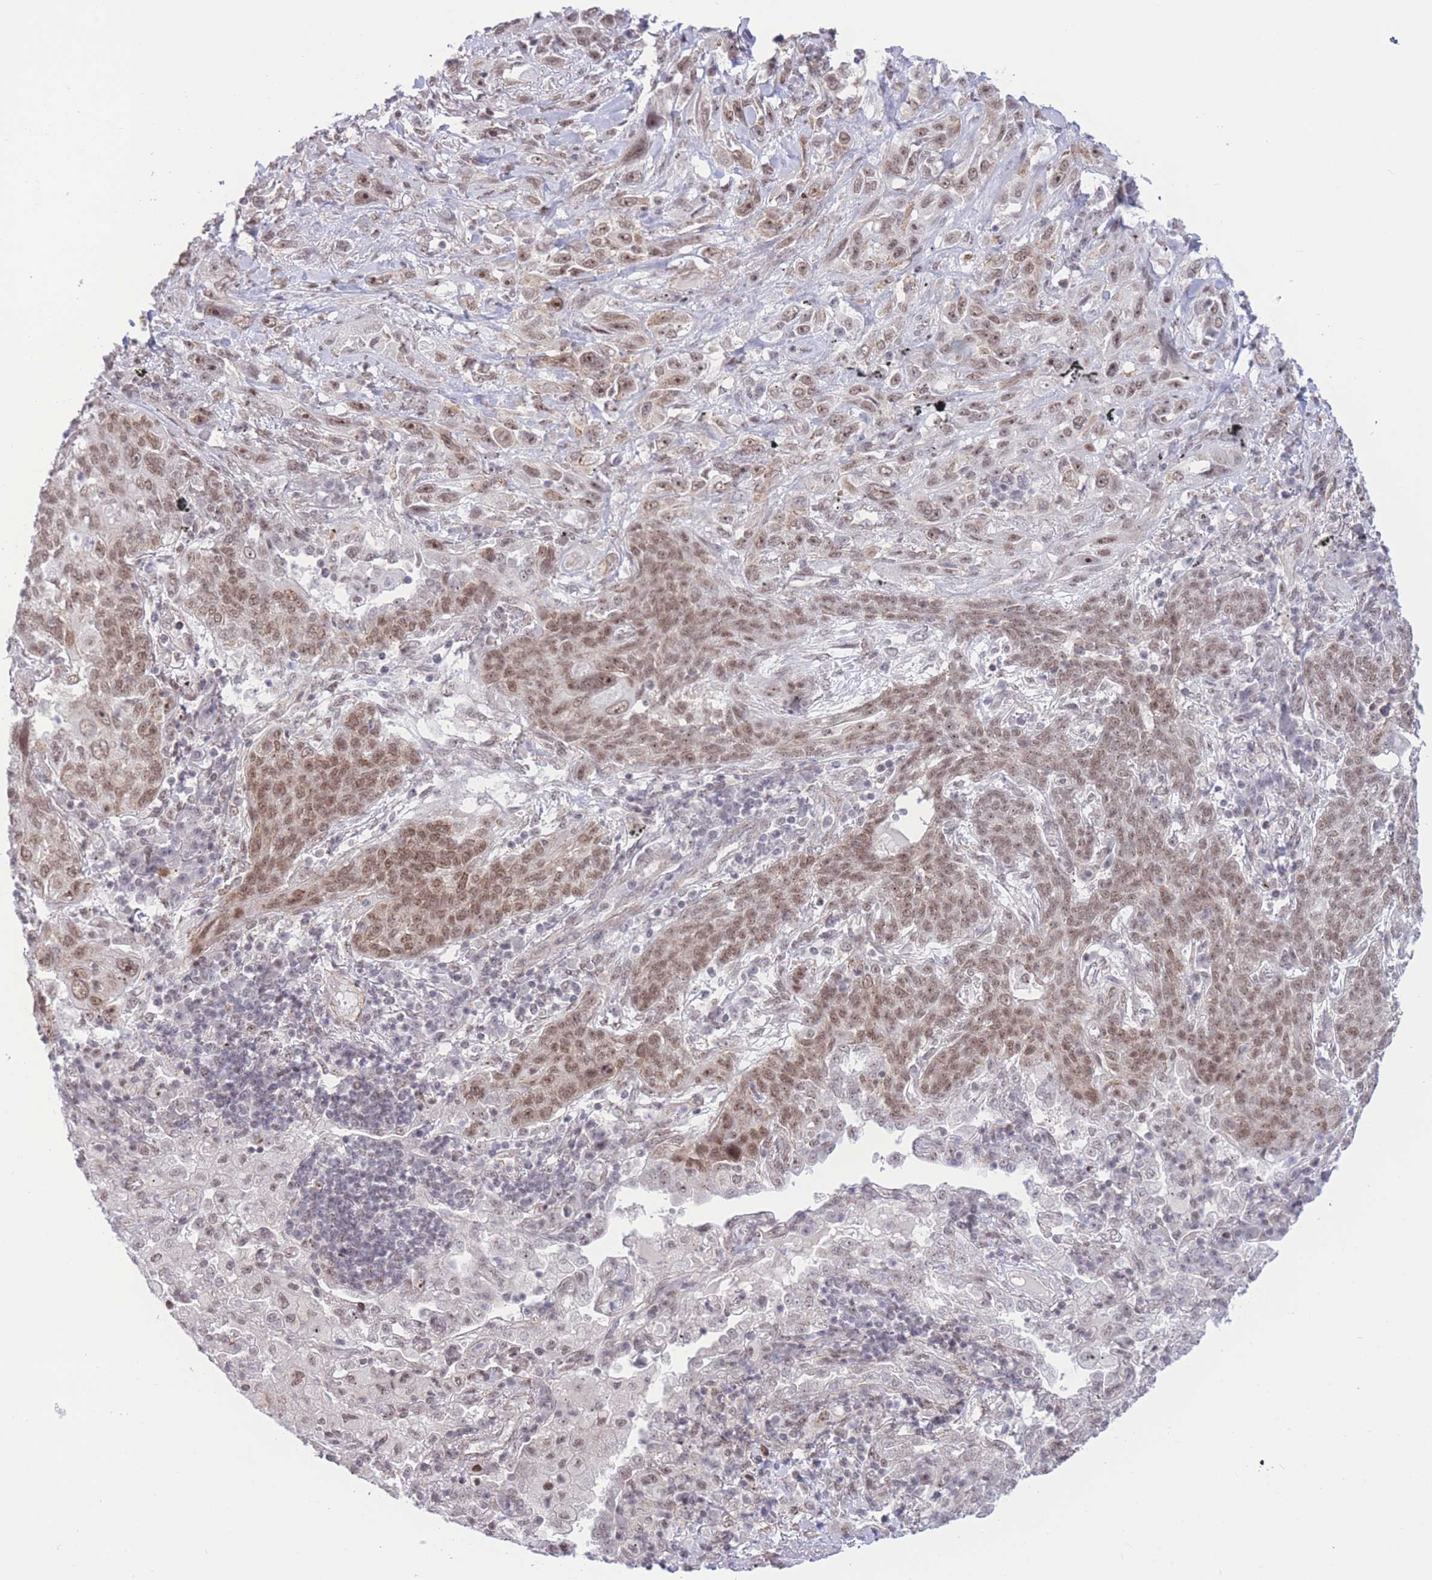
{"staining": {"intensity": "moderate", "quantity": ">75%", "location": "nuclear"}, "tissue": "lung cancer", "cell_type": "Tumor cells", "image_type": "cancer", "snomed": [{"axis": "morphology", "description": "Squamous cell carcinoma, NOS"}, {"axis": "topography", "description": "Lung"}], "caption": "Protein staining demonstrates moderate nuclear staining in approximately >75% of tumor cells in lung cancer (squamous cell carcinoma). (Brightfield microscopy of DAB IHC at high magnification).", "gene": "PCIF1", "patient": {"sex": "female", "age": 70}}